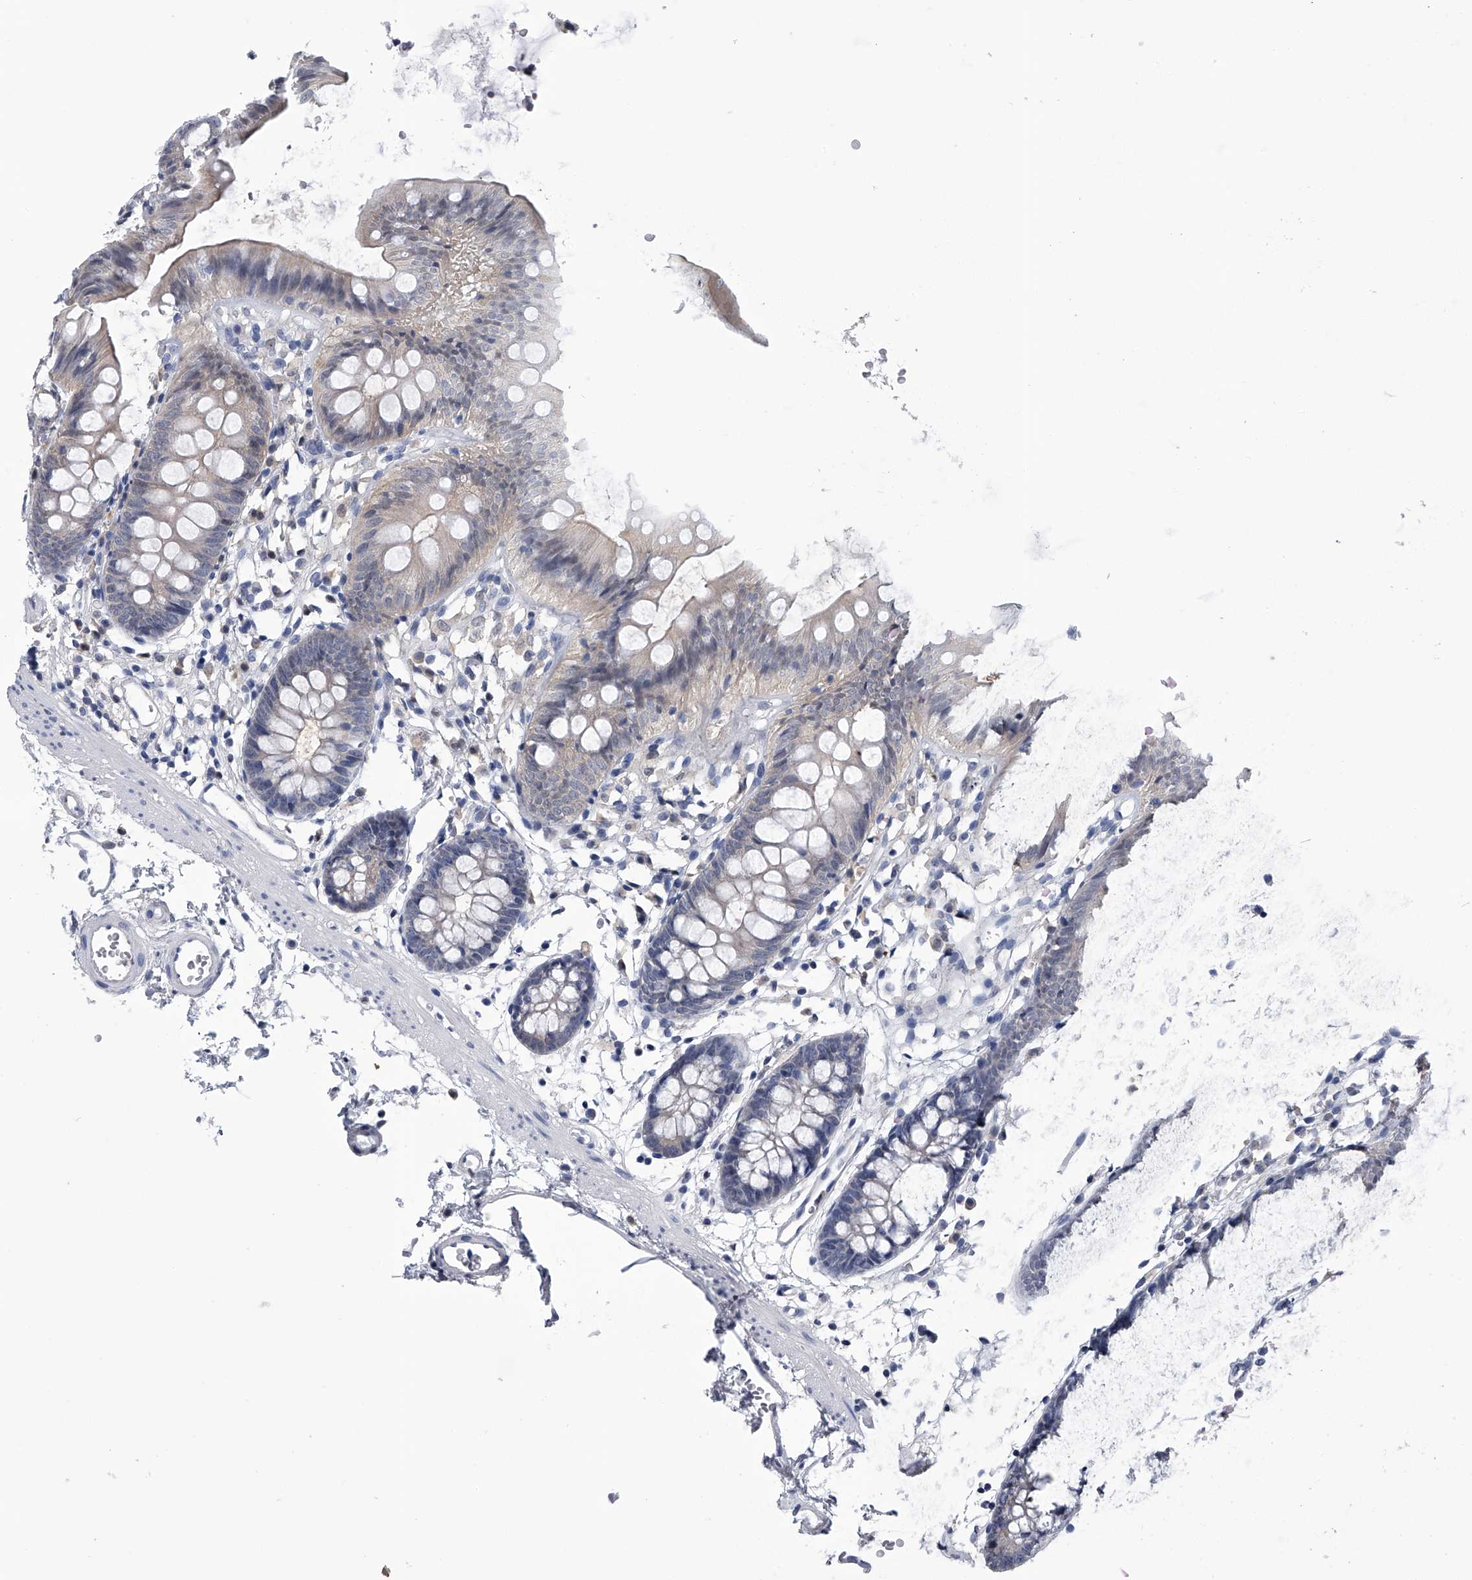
{"staining": {"intensity": "negative", "quantity": "none", "location": "none"}, "tissue": "colon", "cell_type": "Endothelial cells", "image_type": "normal", "snomed": [{"axis": "morphology", "description": "Normal tissue, NOS"}, {"axis": "topography", "description": "Colon"}], "caption": "Endothelial cells show no significant protein expression in unremarkable colon. (Immunohistochemistry, brightfield microscopy, high magnification).", "gene": "PDXK", "patient": {"sex": "male", "age": 56}}